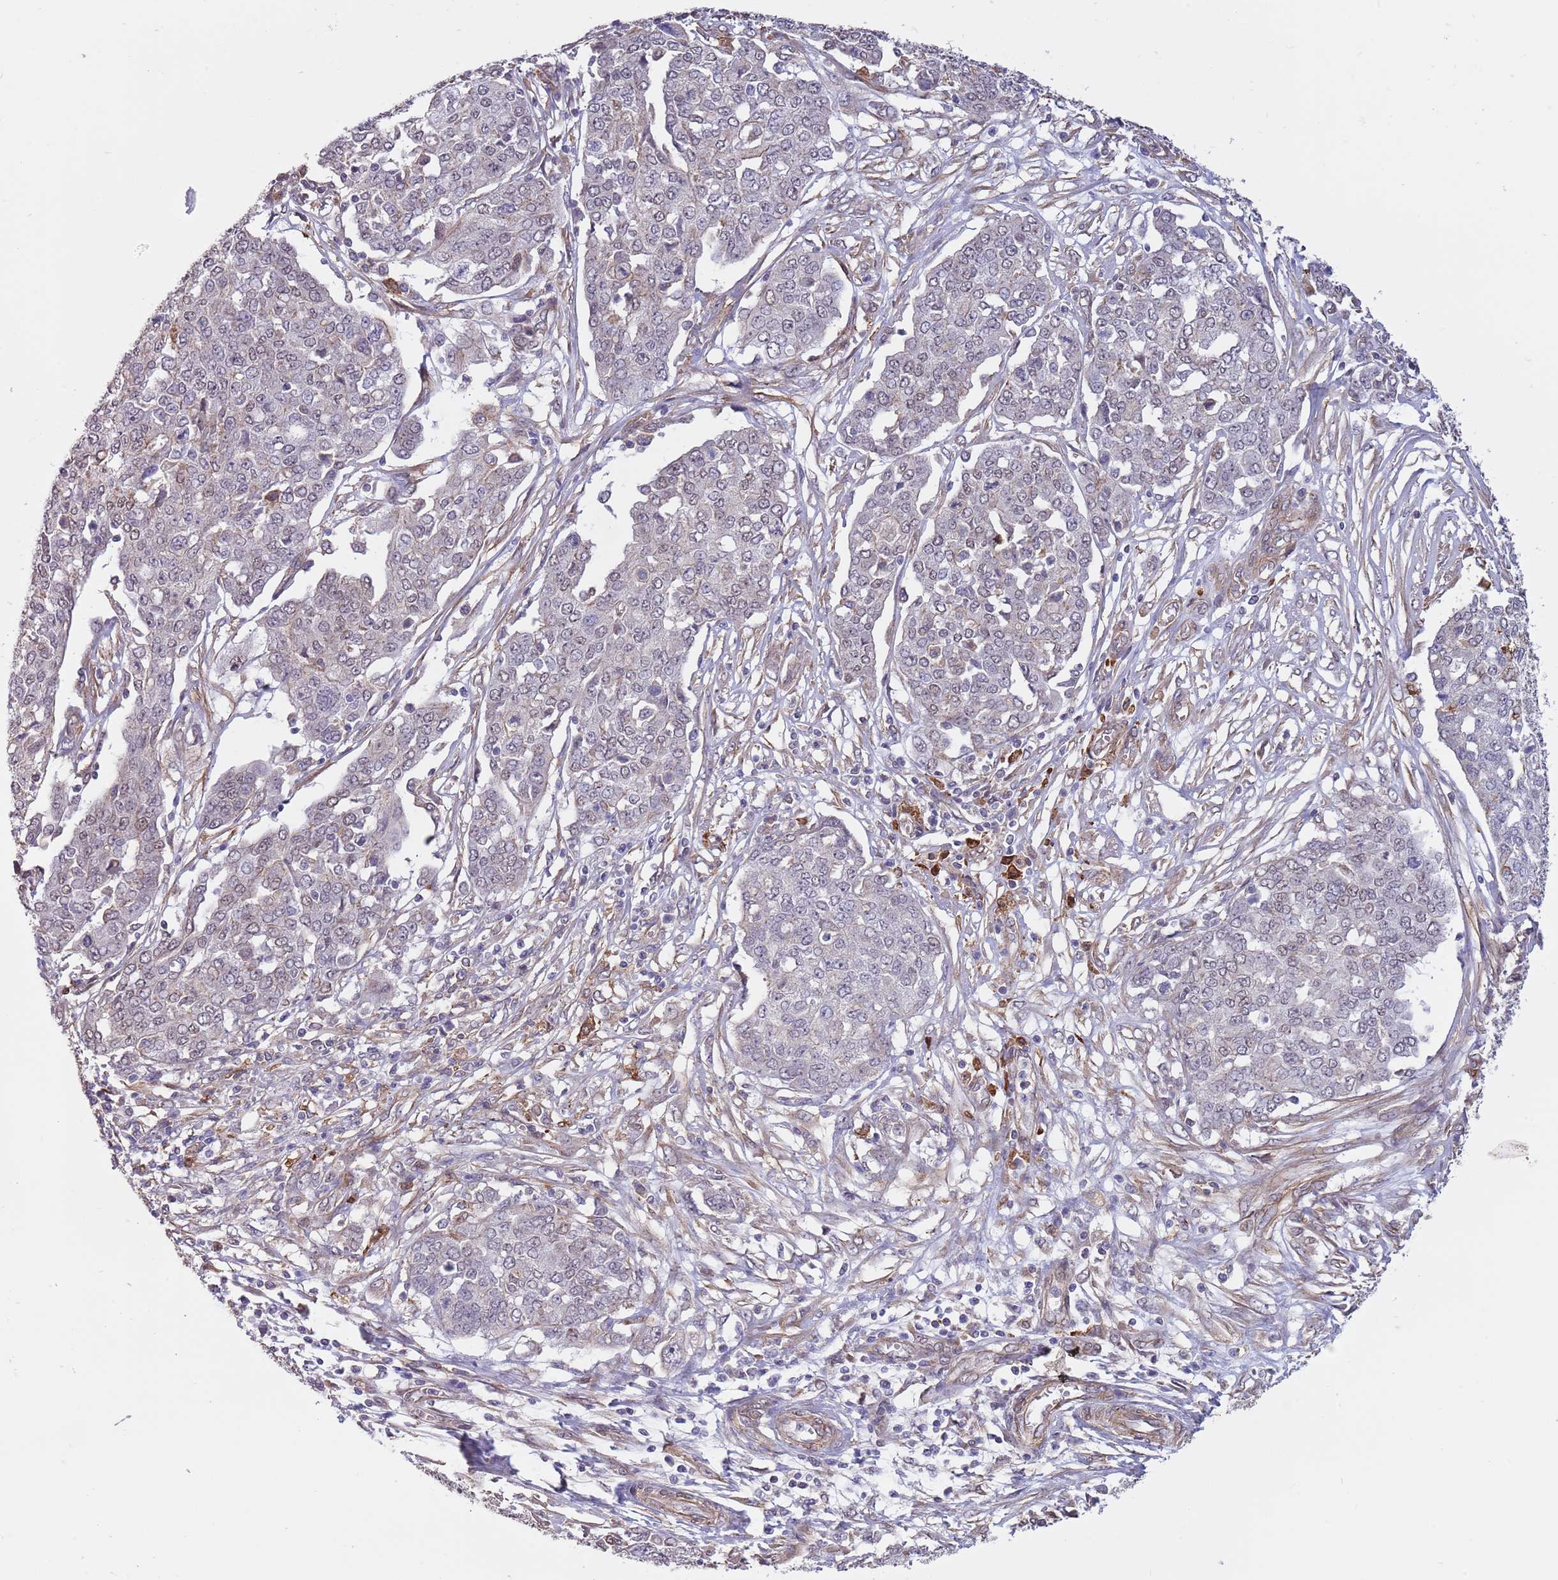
{"staining": {"intensity": "weak", "quantity": "<25%", "location": "nuclear"}, "tissue": "ovarian cancer", "cell_type": "Tumor cells", "image_type": "cancer", "snomed": [{"axis": "morphology", "description": "Cystadenocarcinoma, serous, NOS"}, {"axis": "topography", "description": "Soft tissue"}, {"axis": "topography", "description": "Ovary"}], "caption": "High magnification brightfield microscopy of ovarian serous cystadenocarcinoma stained with DAB (3,3'-diaminobenzidine) (brown) and counterstained with hematoxylin (blue): tumor cells show no significant staining.", "gene": "CREBZF", "patient": {"sex": "female", "age": 57}}